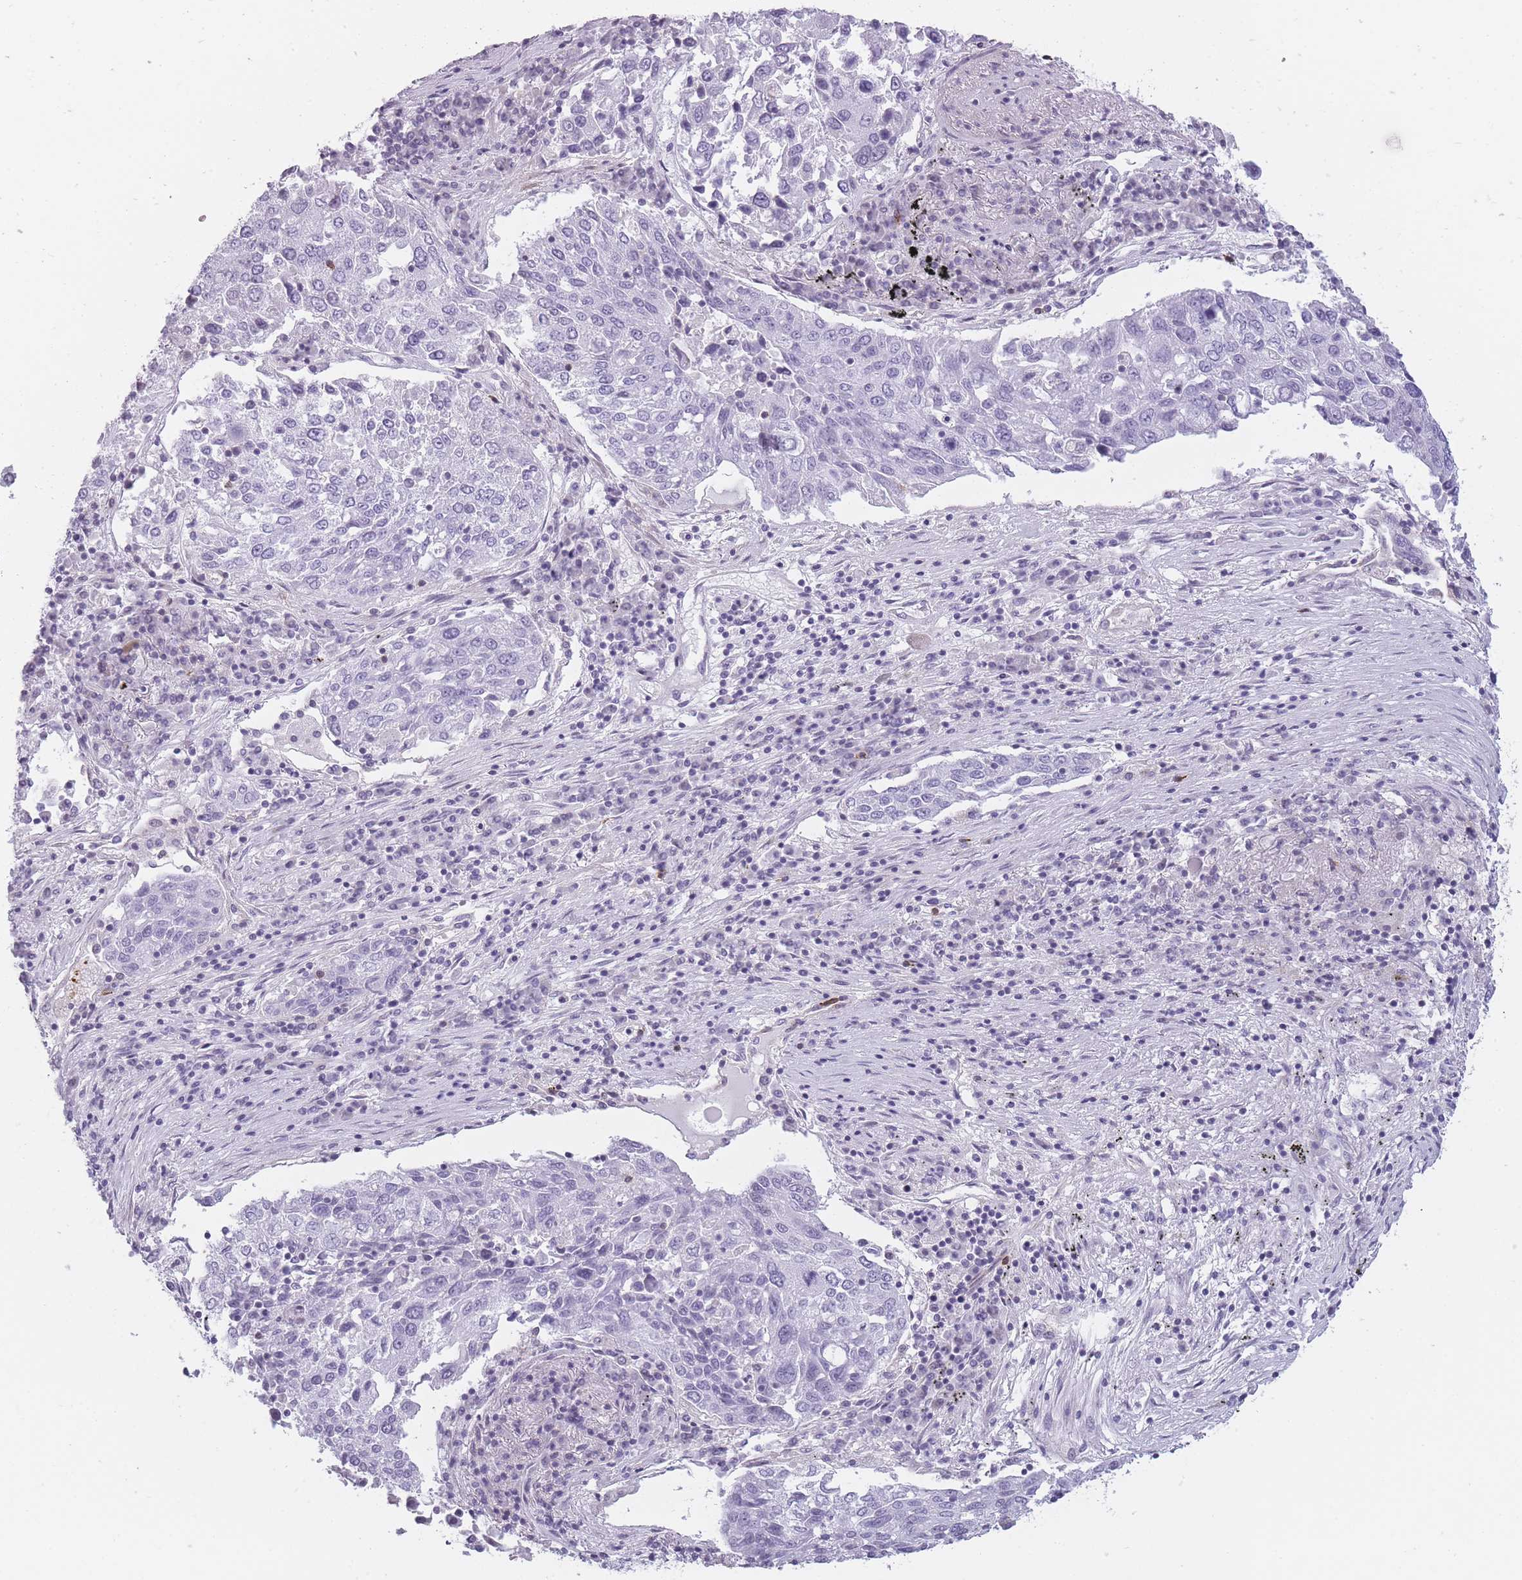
{"staining": {"intensity": "negative", "quantity": "none", "location": "none"}, "tissue": "lung cancer", "cell_type": "Tumor cells", "image_type": "cancer", "snomed": [{"axis": "morphology", "description": "Squamous cell carcinoma, NOS"}, {"axis": "topography", "description": "Lung"}], "caption": "IHC histopathology image of neoplastic tissue: lung cancer stained with DAB exhibits no significant protein staining in tumor cells.", "gene": "GGT1", "patient": {"sex": "male", "age": 65}}